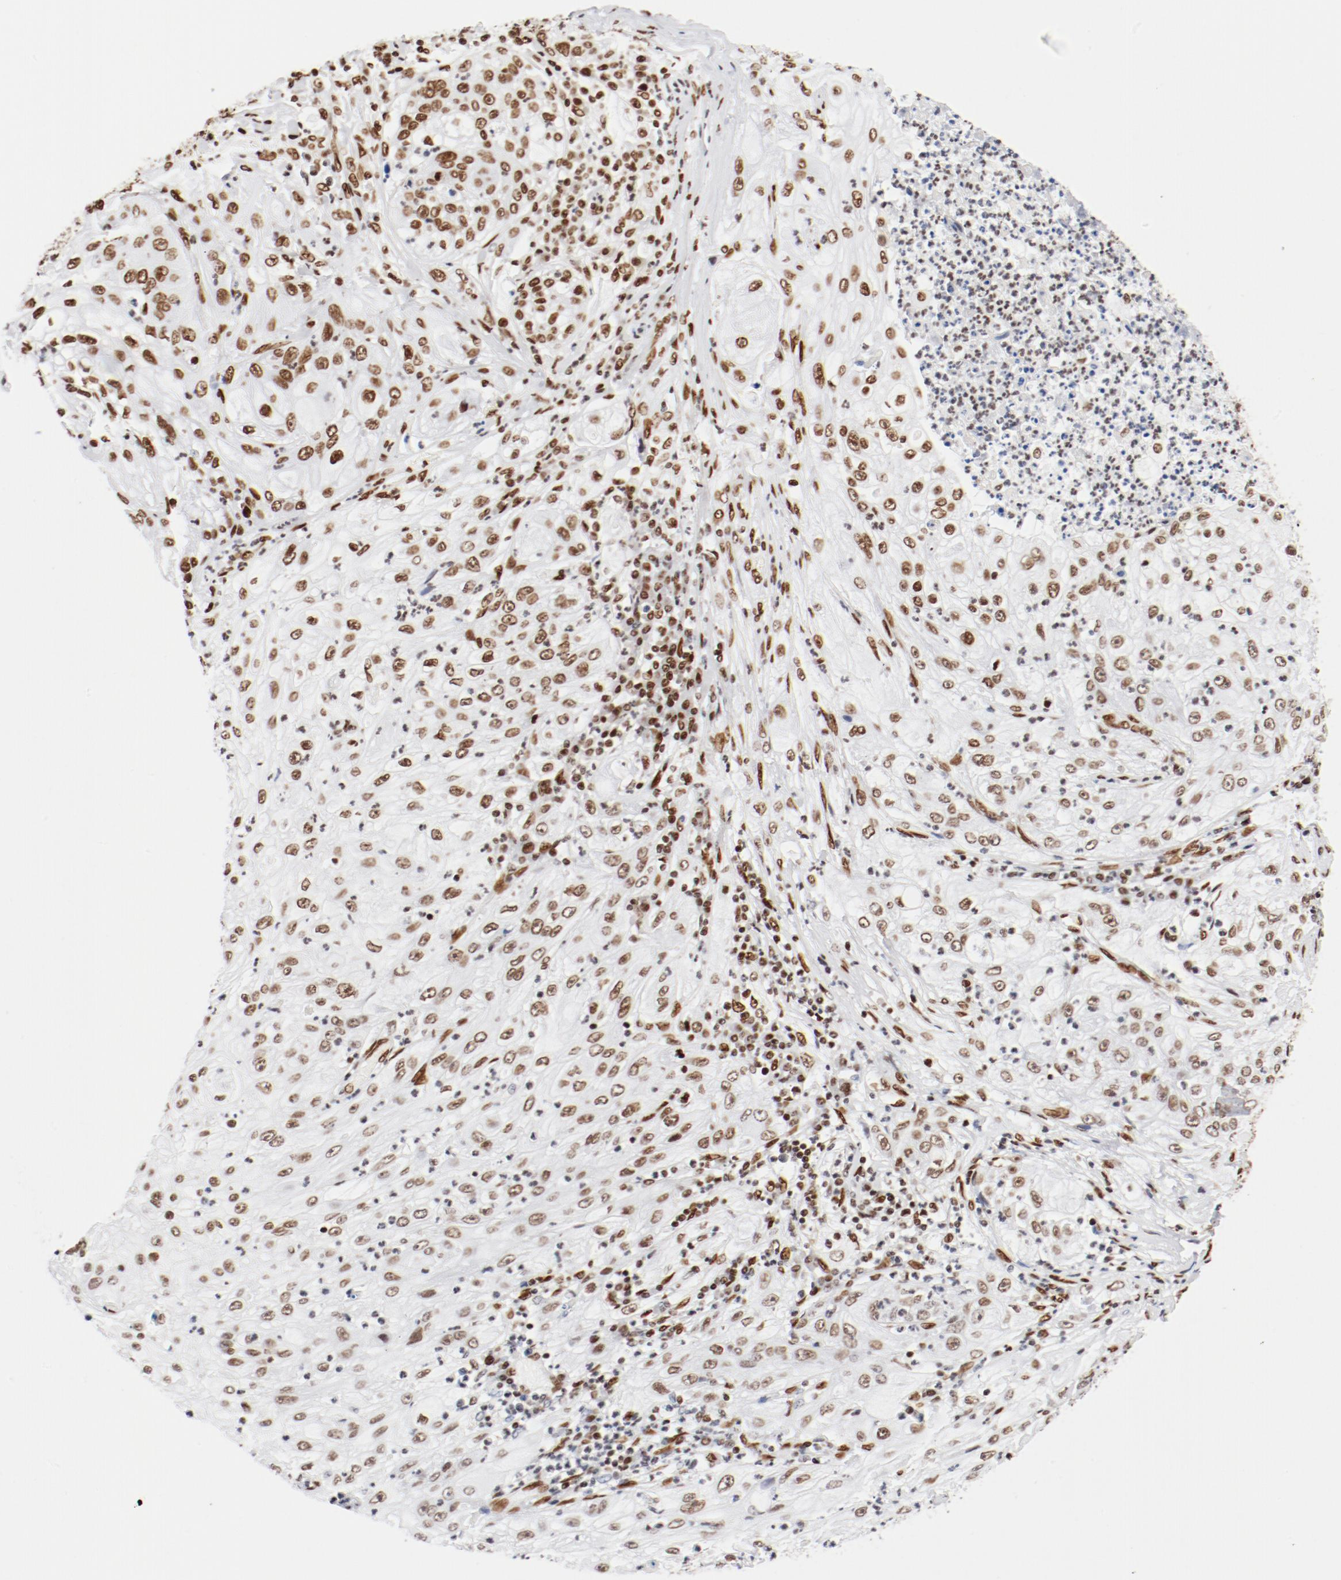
{"staining": {"intensity": "moderate", "quantity": ">75%", "location": "nuclear"}, "tissue": "lung cancer", "cell_type": "Tumor cells", "image_type": "cancer", "snomed": [{"axis": "morphology", "description": "Inflammation, NOS"}, {"axis": "morphology", "description": "Squamous cell carcinoma, NOS"}, {"axis": "topography", "description": "Lymph node"}, {"axis": "topography", "description": "Soft tissue"}, {"axis": "topography", "description": "Lung"}], "caption": "Protein analysis of squamous cell carcinoma (lung) tissue demonstrates moderate nuclear positivity in approximately >75% of tumor cells.", "gene": "CTBP1", "patient": {"sex": "male", "age": 66}}